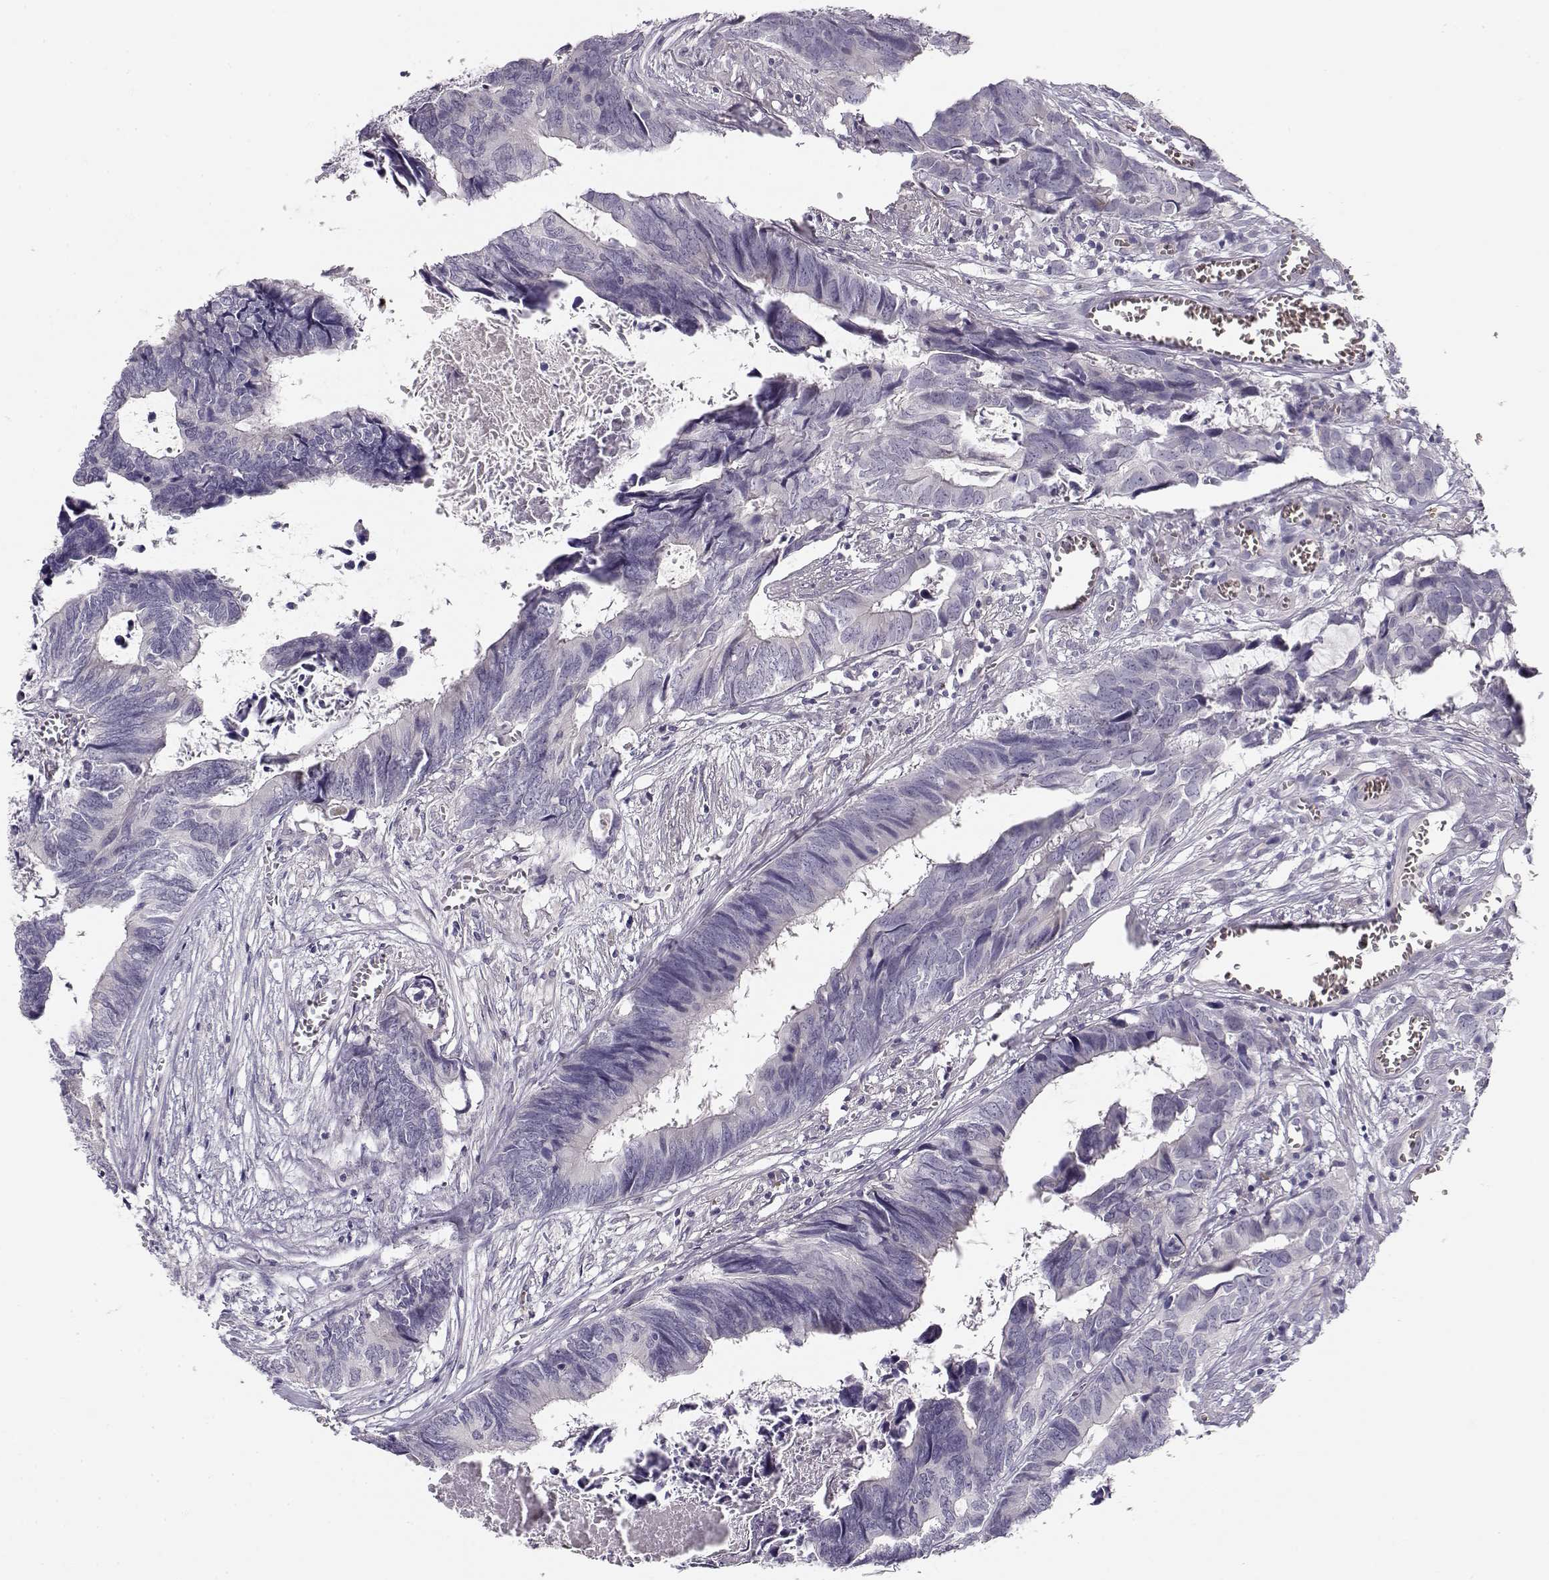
{"staining": {"intensity": "negative", "quantity": "none", "location": "none"}, "tissue": "colorectal cancer", "cell_type": "Tumor cells", "image_type": "cancer", "snomed": [{"axis": "morphology", "description": "Adenocarcinoma, NOS"}, {"axis": "topography", "description": "Colon"}], "caption": "Immunohistochemistry (IHC) of human colorectal adenocarcinoma demonstrates no staining in tumor cells.", "gene": "TTC26", "patient": {"sex": "female", "age": 82}}